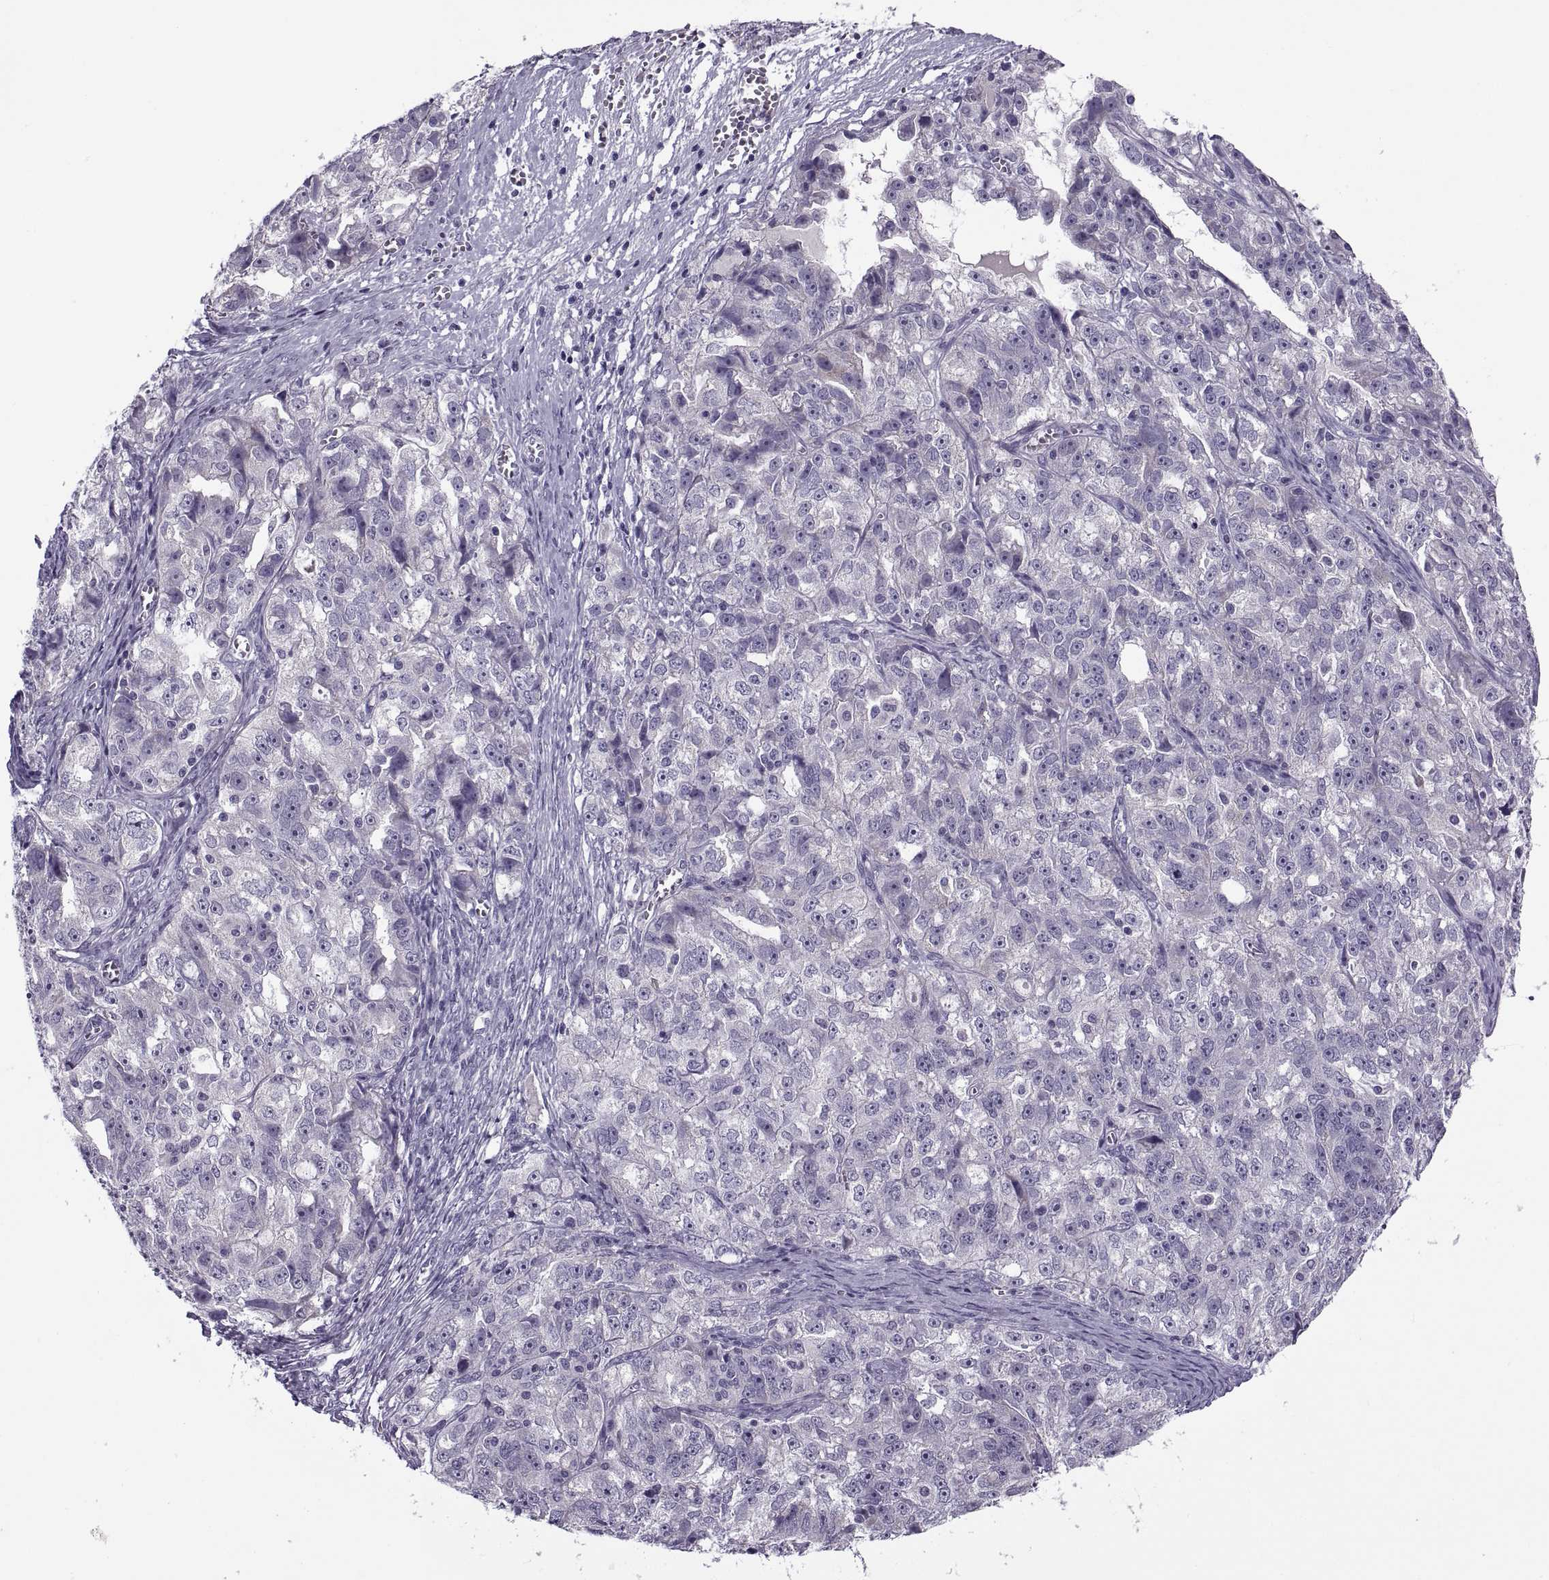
{"staining": {"intensity": "negative", "quantity": "none", "location": "none"}, "tissue": "ovarian cancer", "cell_type": "Tumor cells", "image_type": "cancer", "snomed": [{"axis": "morphology", "description": "Cystadenocarcinoma, serous, NOS"}, {"axis": "topography", "description": "Ovary"}], "caption": "IHC micrograph of human ovarian cancer stained for a protein (brown), which displays no positivity in tumor cells.", "gene": "MAGEB1", "patient": {"sex": "female", "age": 51}}